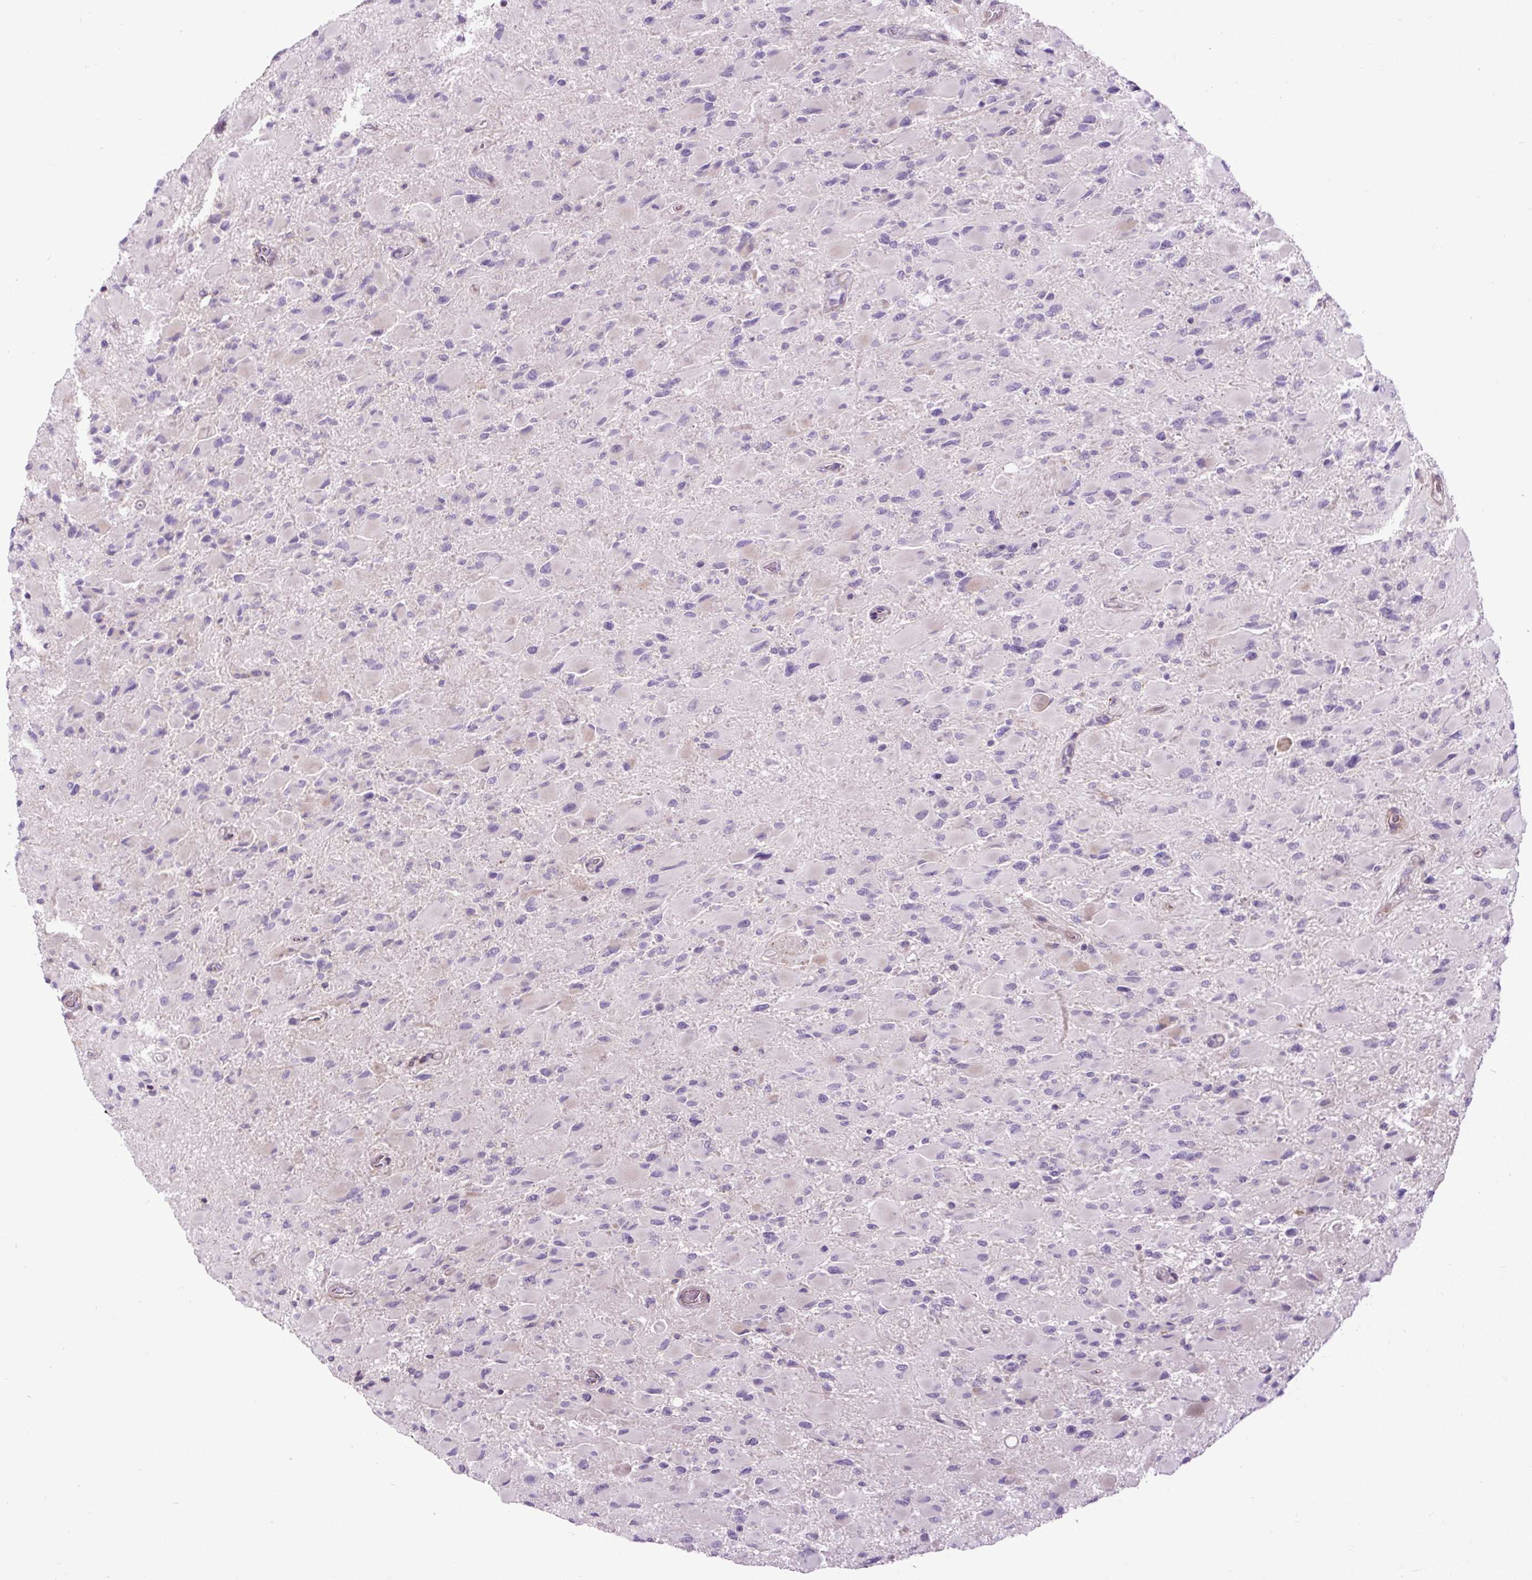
{"staining": {"intensity": "negative", "quantity": "none", "location": "none"}, "tissue": "glioma", "cell_type": "Tumor cells", "image_type": "cancer", "snomed": [{"axis": "morphology", "description": "Glioma, malignant, High grade"}, {"axis": "topography", "description": "Cerebral cortex"}], "caption": "High power microscopy micrograph of an immunohistochemistry (IHC) histopathology image of malignant glioma (high-grade), revealing no significant staining in tumor cells.", "gene": "ZNF197", "patient": {"sex": "female", "age": 36}}